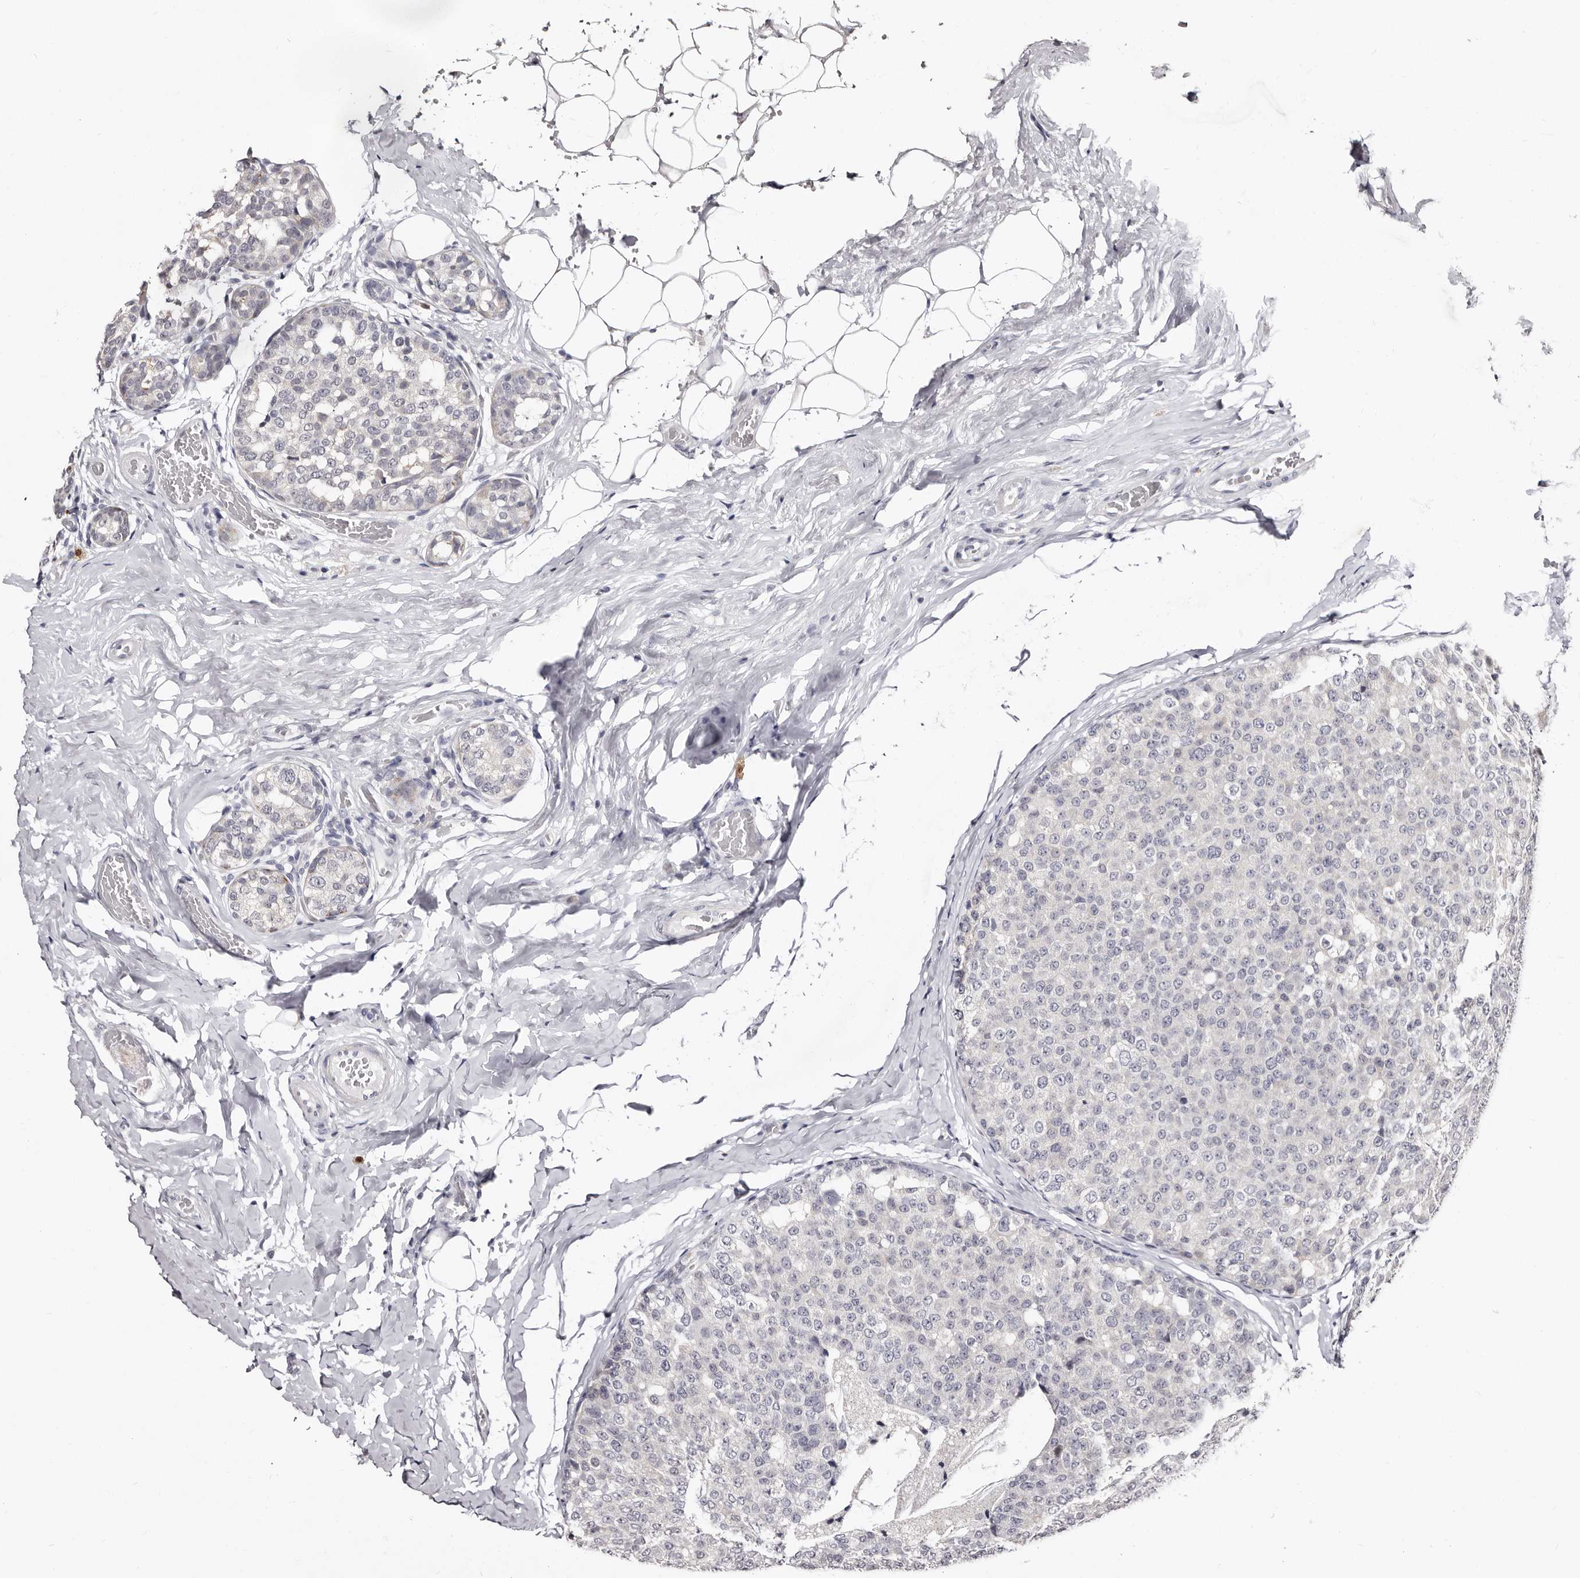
{"staining": {"intensity": "negative", "quantity": "none", "location": "none"}, "tissue": "breast cancer", "cell_type": "Tumor cells", "image_type": "cancer", "snomed": [{"axis": "morphology", "description": "Normal tissue, NOS"}, {"axis": "morphology", "description": "Duct carcinoma"}, {"axis": "topography", "description": "Breast"}], "caption": "Tumor cells are negative for protein expression in human breast cancer (invasive ductal carcinoma). (Immunohistochemistry (ihc), brightfield microscopy, high magnification).", "gene": "PHF20L1", "patient": {"sex": "female", "age": 43}}